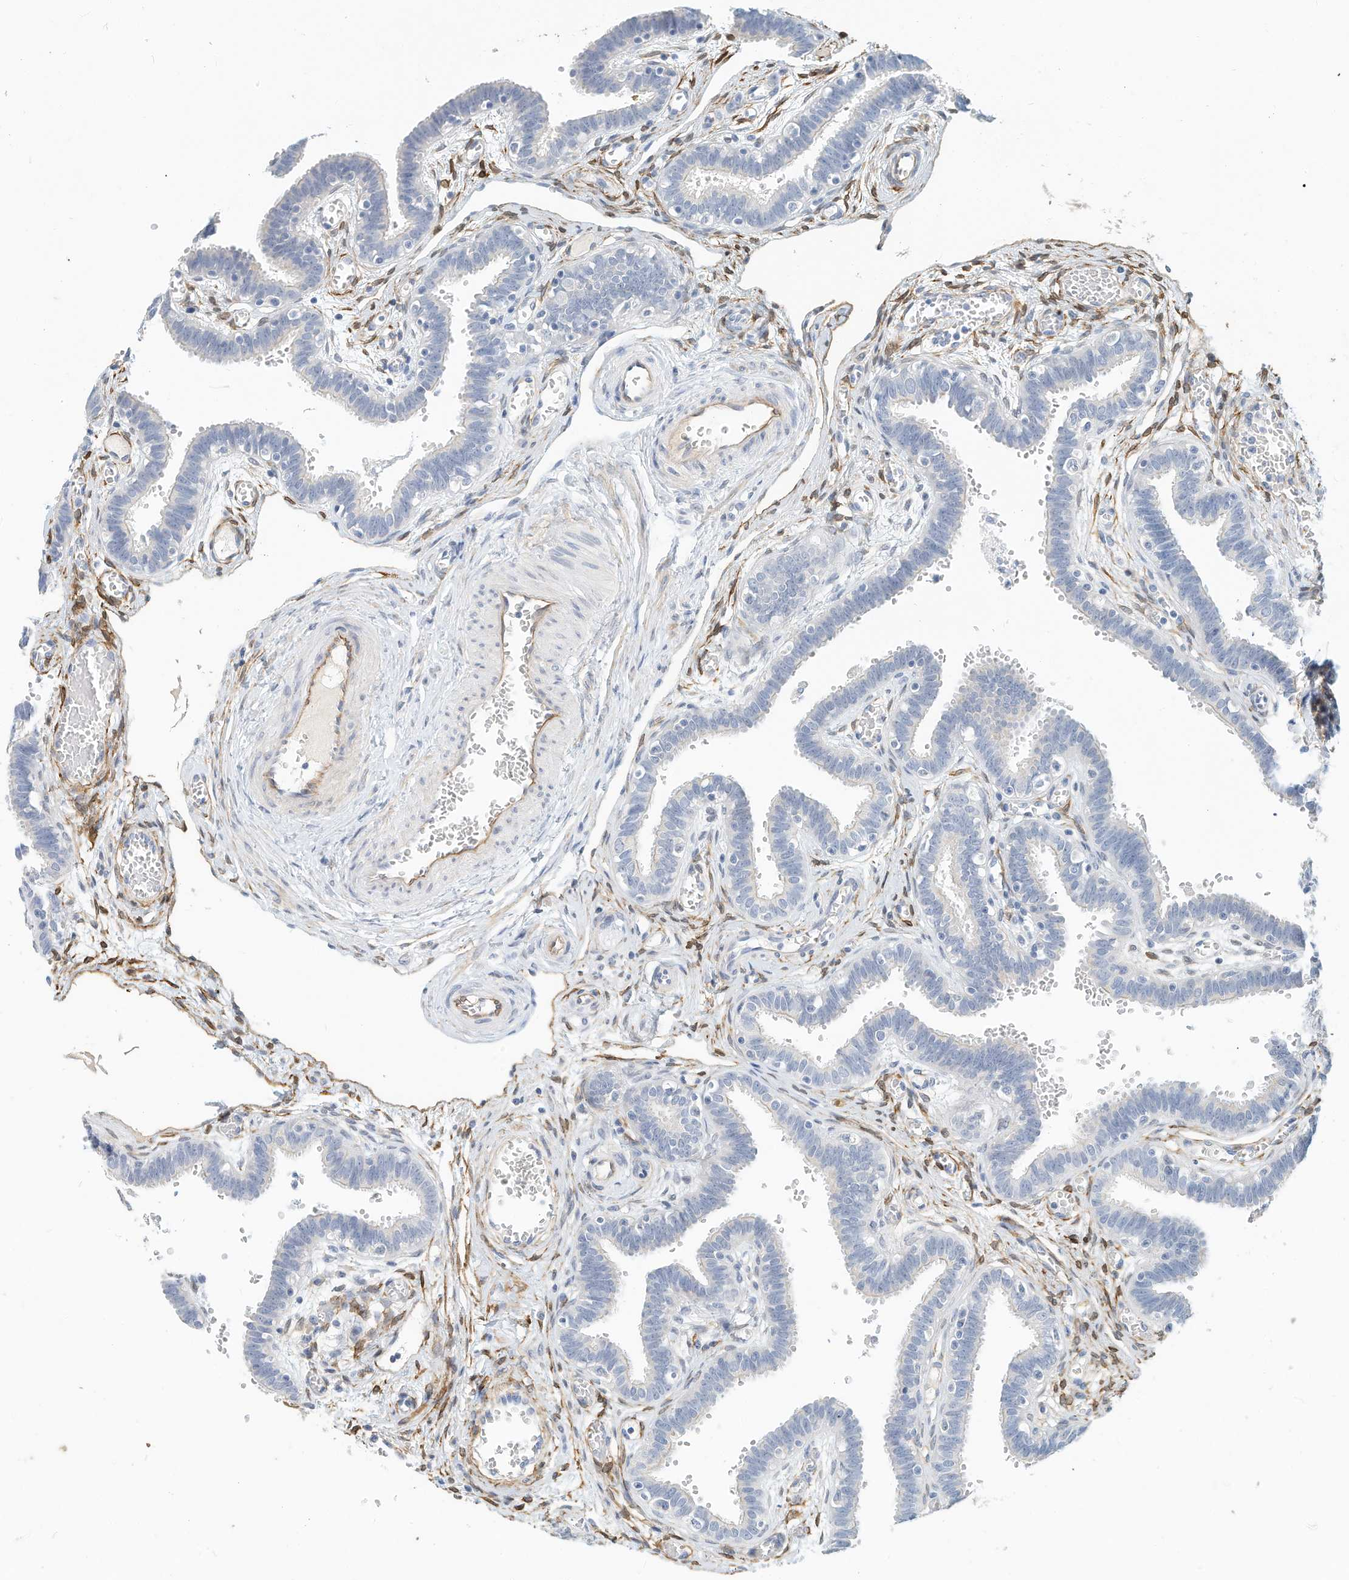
{"staining": {"intensity": "negative", "quantity": "none", "location": "none"}, "tissue": "fallopian tube", "cell_type": "Glandular cells", "image_type": "normal", "snomed": [{"axis": "morphology", "description": "Normal tissue, NOS"}, {"axis": "topography", "description": "Fallopian tube"}, {"axis": "topography", "description": "Placenta"}], "caption": "Protein analysis of unremarkable fallopian tube displays no significant expression in glandular cells. The staining is performed using DAB (3,3'-diaminobenzidine) brown chromogen with nuclei counter-stained in using hematoxylin.", "gene": "ARHGAP28", "patient": {"sex": "female", "age": 32}}